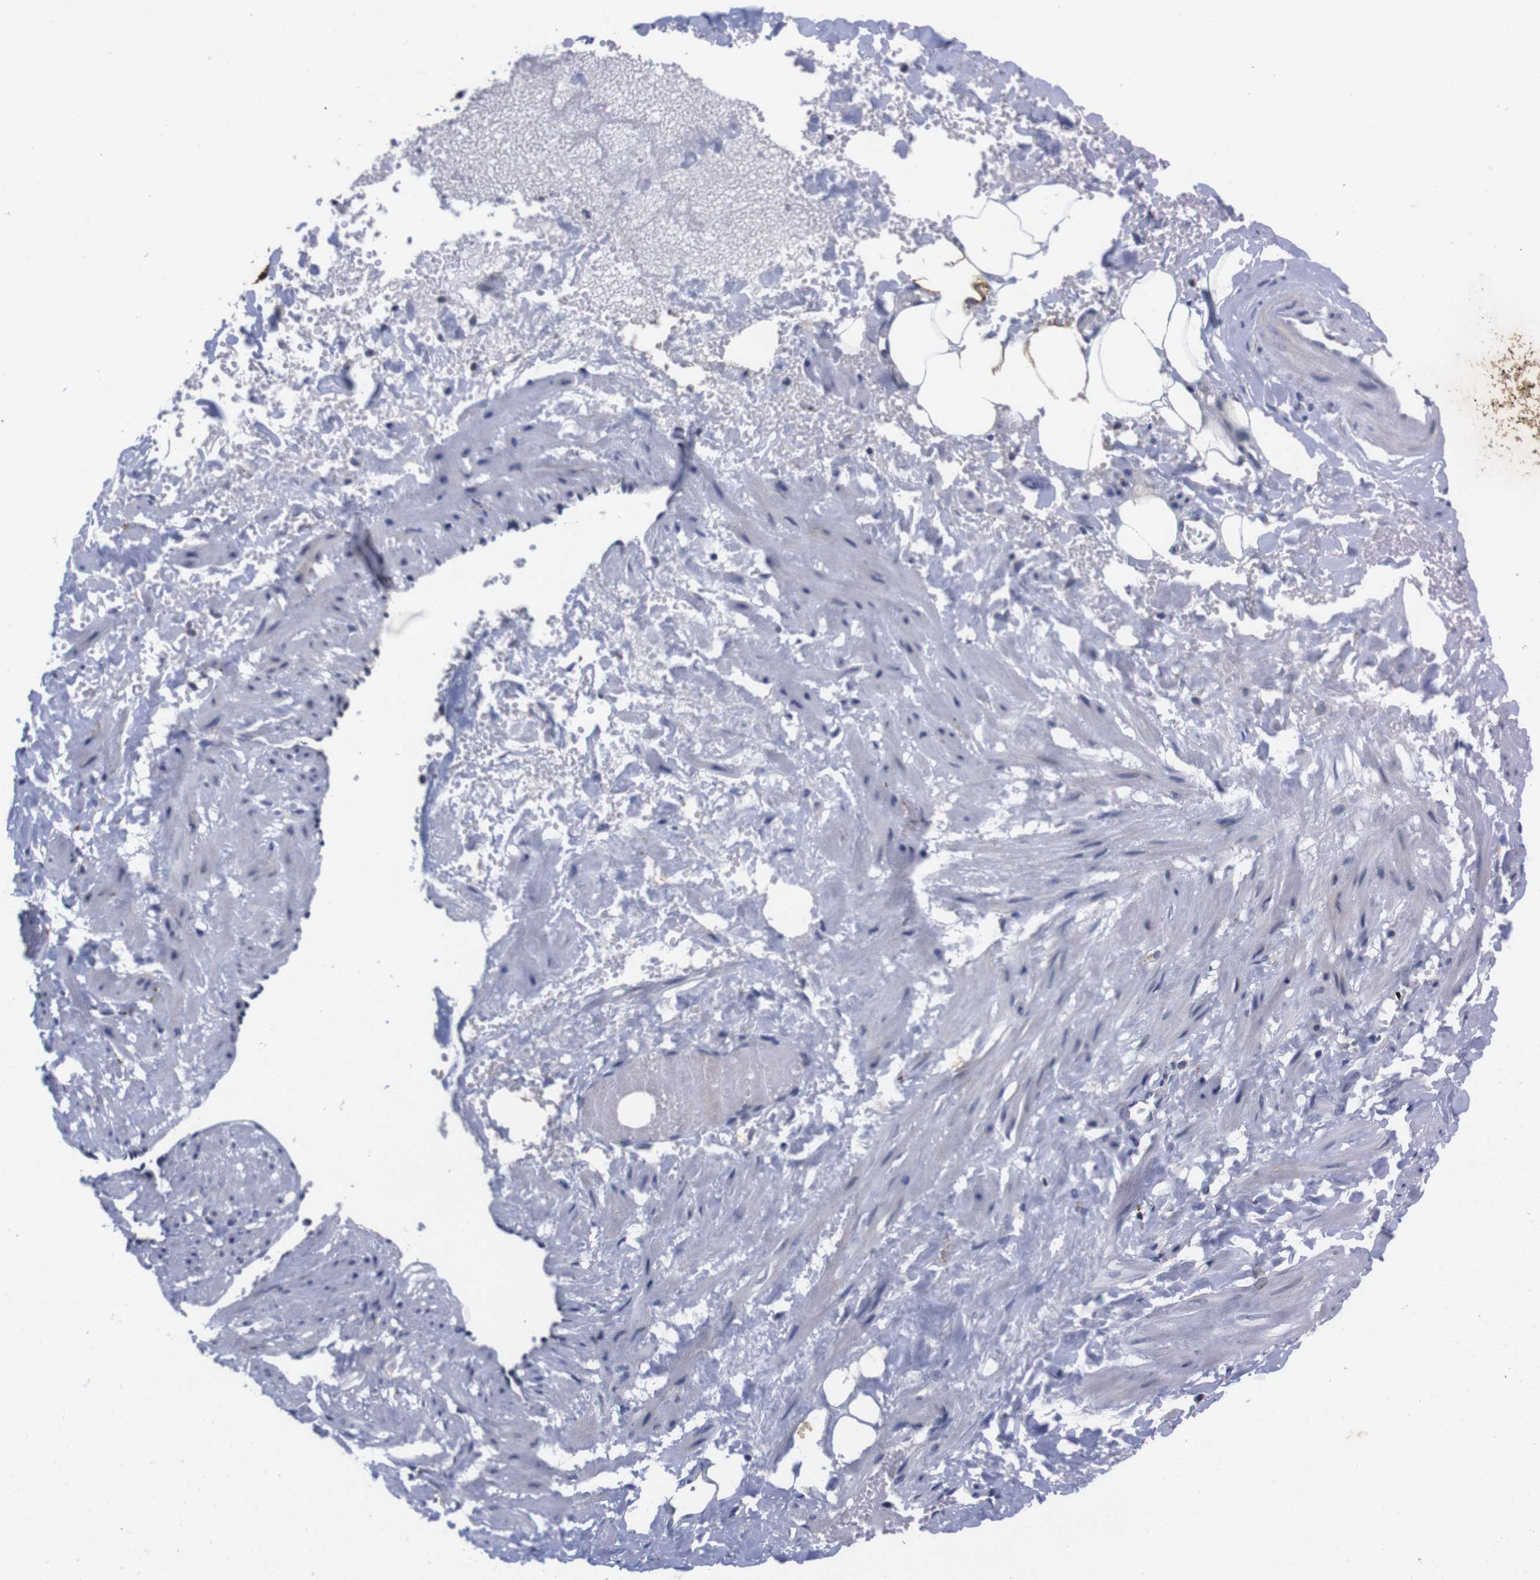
{"staining": {"intensity": "negative", "quantity": "none", "location": "none"}, "tissue": "adipose tissue", "cell_type": "Adipocytes", "image_type": "normal", "snomed": [{"axis": "morphology", "description": "Normal tissue, NOS"}, {"axis": "topography", "description": "Soft tissue"}, {"axis": "topography", "description": "Vascular tissue"}], "caption": "This is an IHC image of benign adipose tissue. There is no expression in adipocytes.", "gene": "TNFRSF21", "patient": {"sex": "female", "age": 35}}